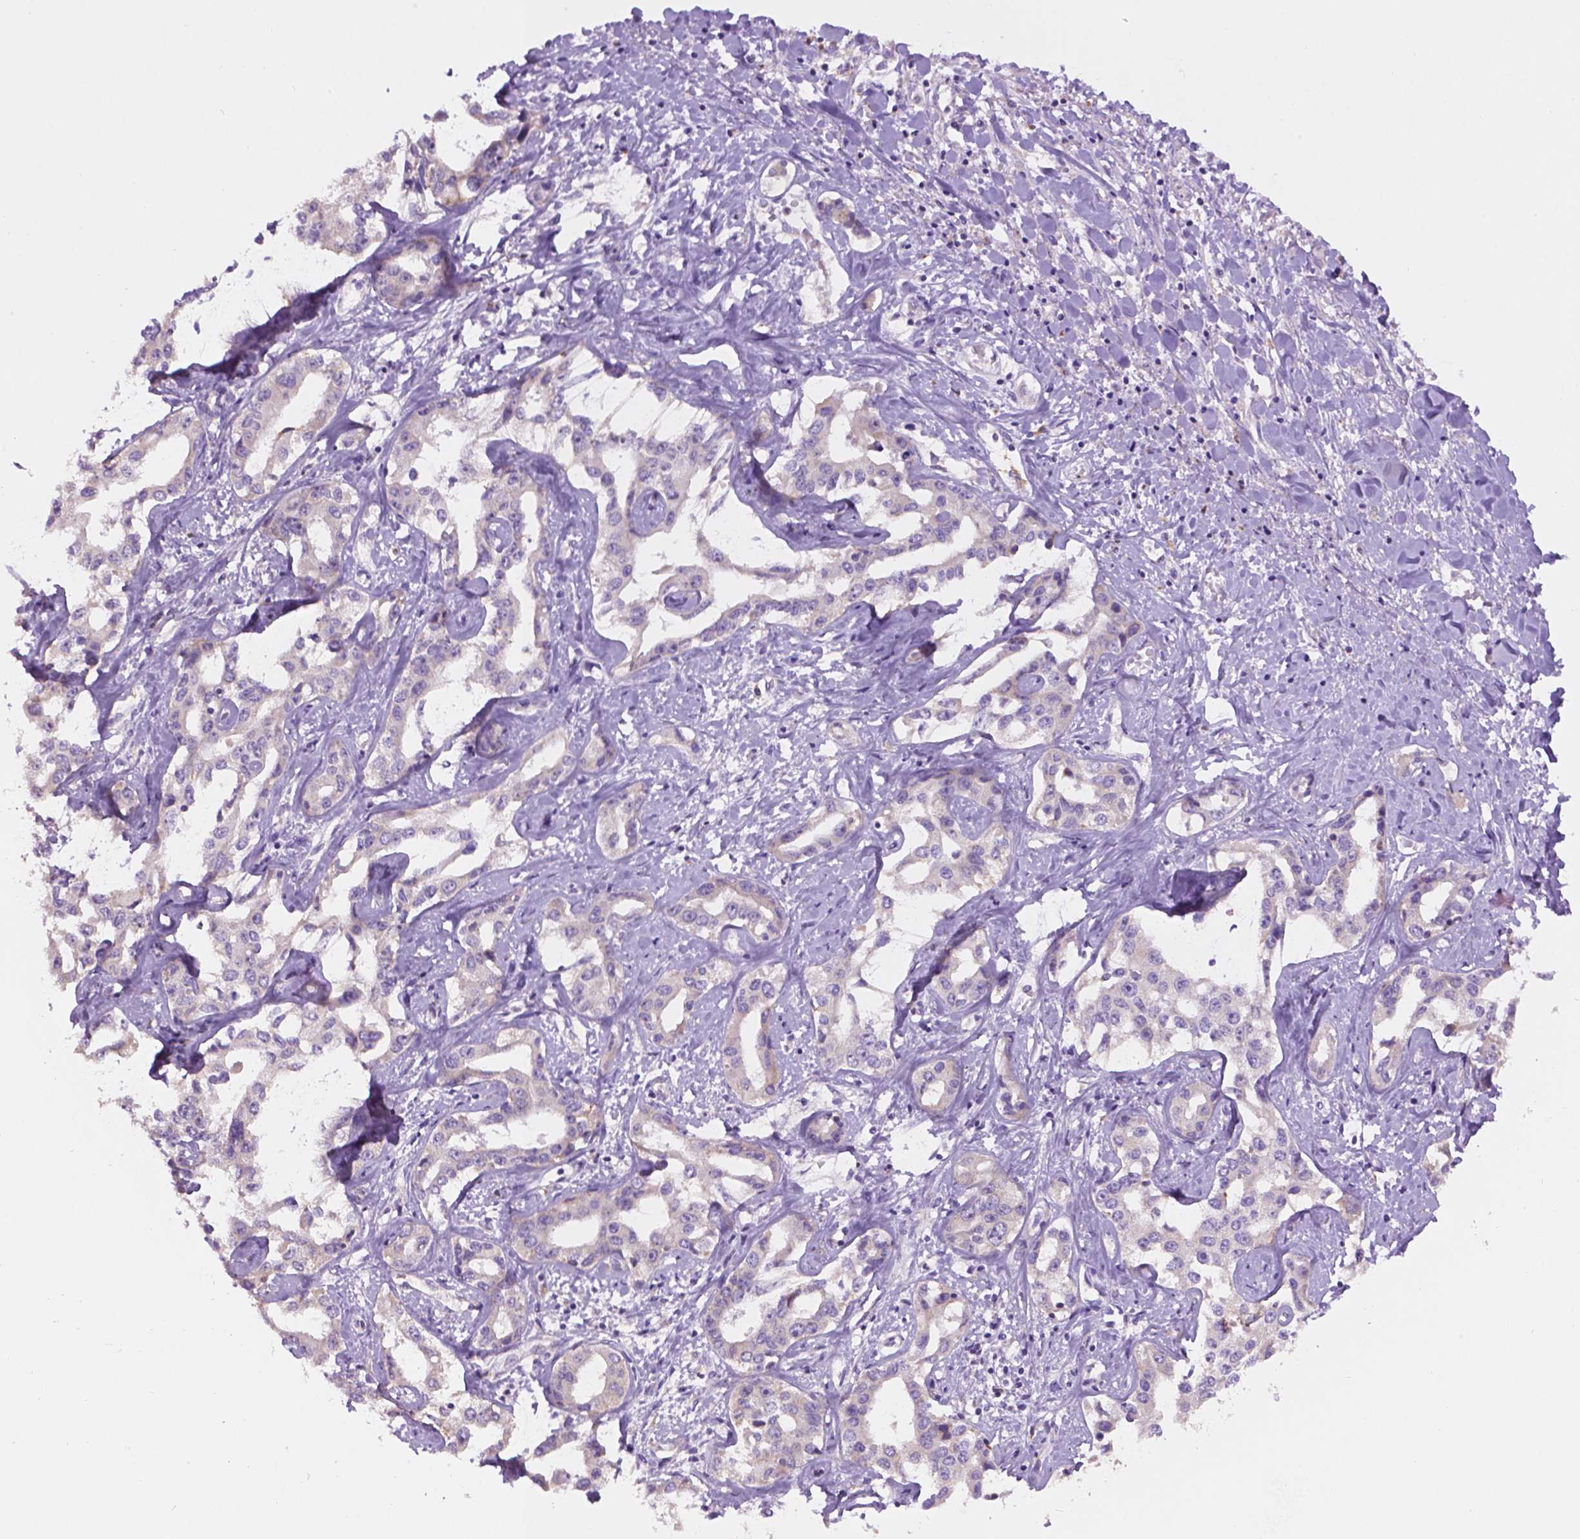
{"staining": {"intensity": "negative", "quantity": "none", "location": "none"}, "tissue": "liver cancer", "cell_type": "Tumor cells", "image_type": "cancer", "snomed": [{"axis": "morphology", "description": "Cholangiocarcinoma"}, {"axis": "topography", "description": "Liver"}], "caption": "A high-resolution micrograph shows immunohistochemistry staining of liver cholangiocarcinoma, which shows no significant staining in tumor cells.", "gene": "CDH7", "patient": {"sex": "male", "age": 59}}